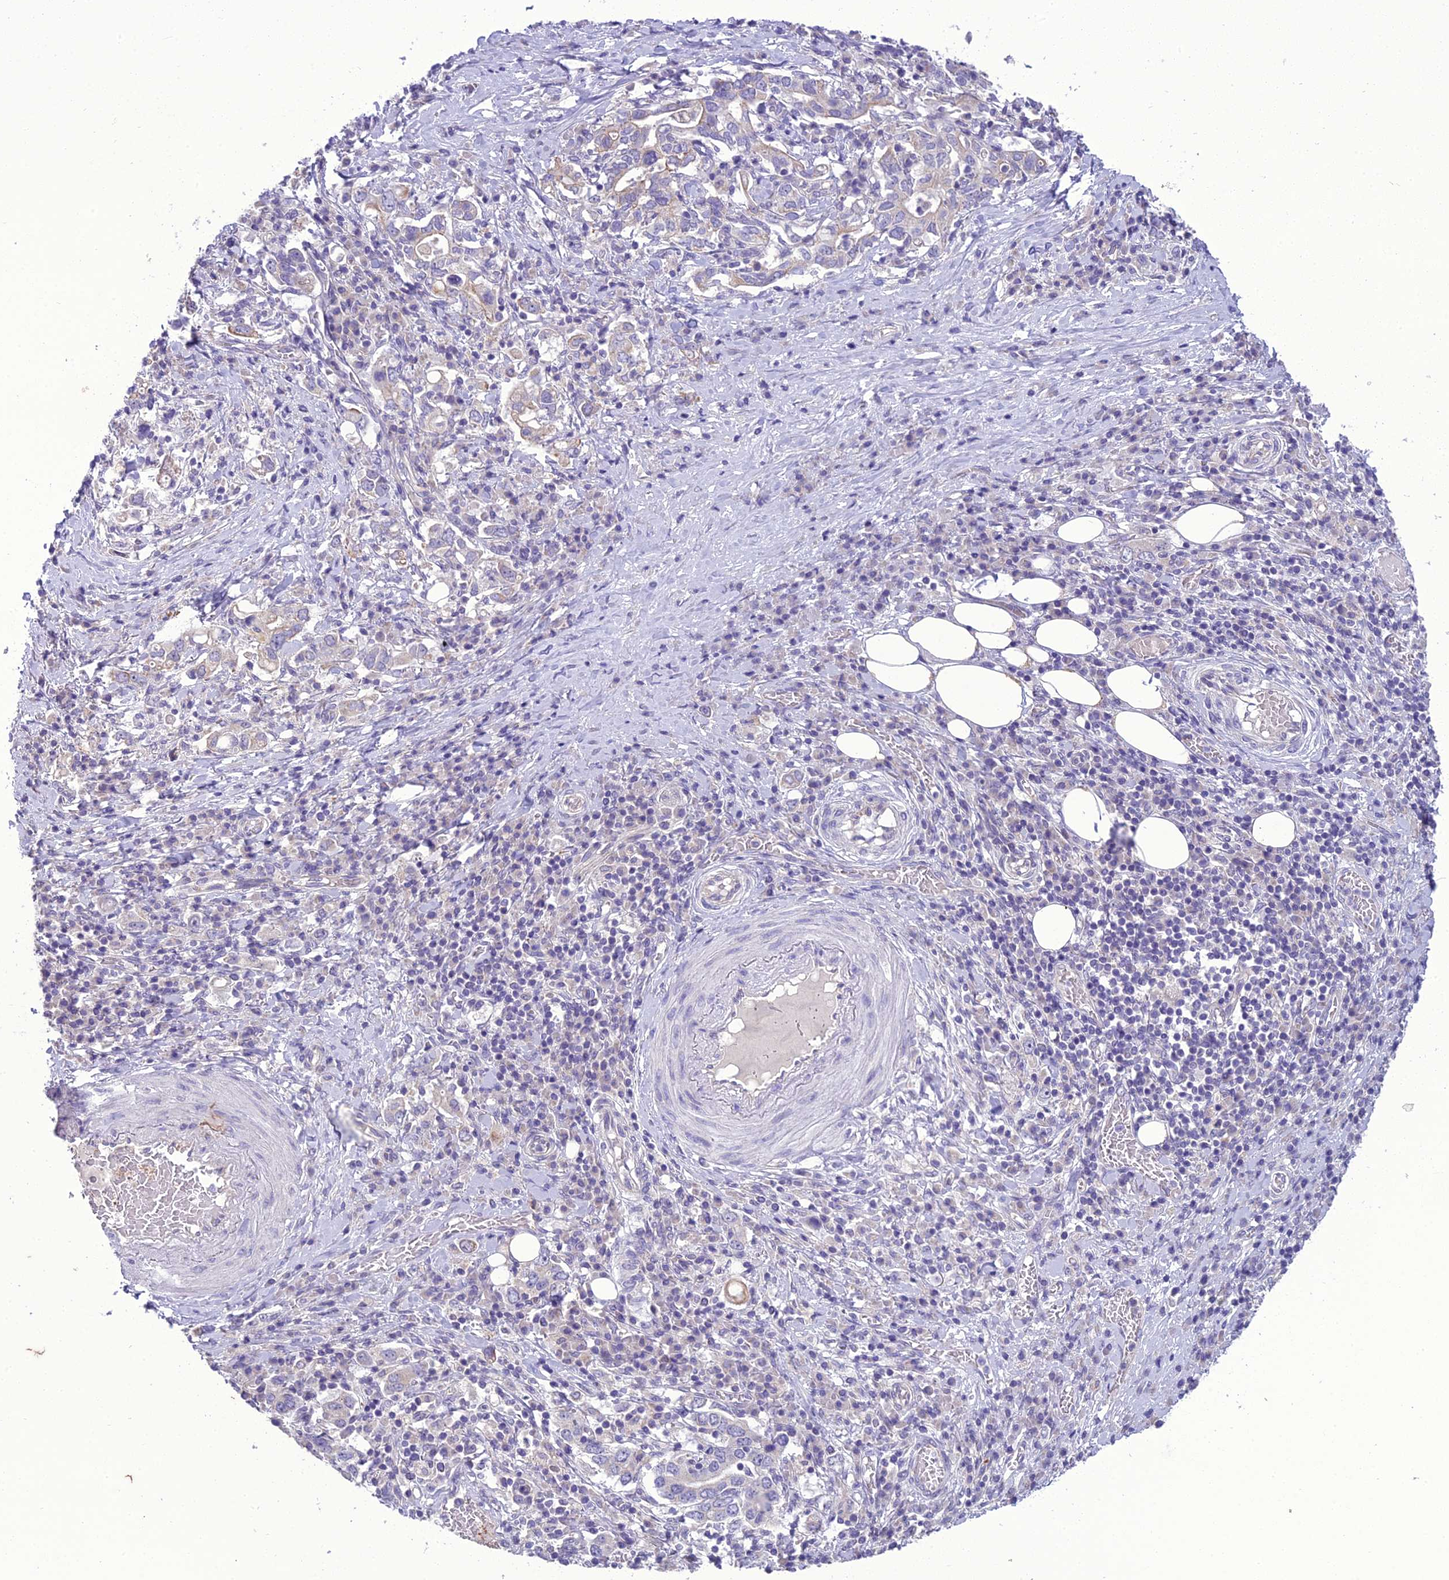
{"staining": {"intensity": "negative", "quantity": "none", "location": "none"}, "tissue": "stomach cancer", "cell_type": "Tumor cells", "image_type": "cancer", "snomed": [{"axis": "morphology", "description": "Adenocarcinoma, NOS"}, {"axis": "topography", "description": "Stomach, upper"}, {"axis": "topography", "description": "Stomach"}], "caption": "The immunohistochemistry photomicrograph has no significant expression in tumor cells of stomach adenocarcinoma tissue. (DAB immunohistochemistry (IHC) with hematoxylin counter stain).", "gene": "SCRT1", "patient": {"sex": "male", "age": 62}}